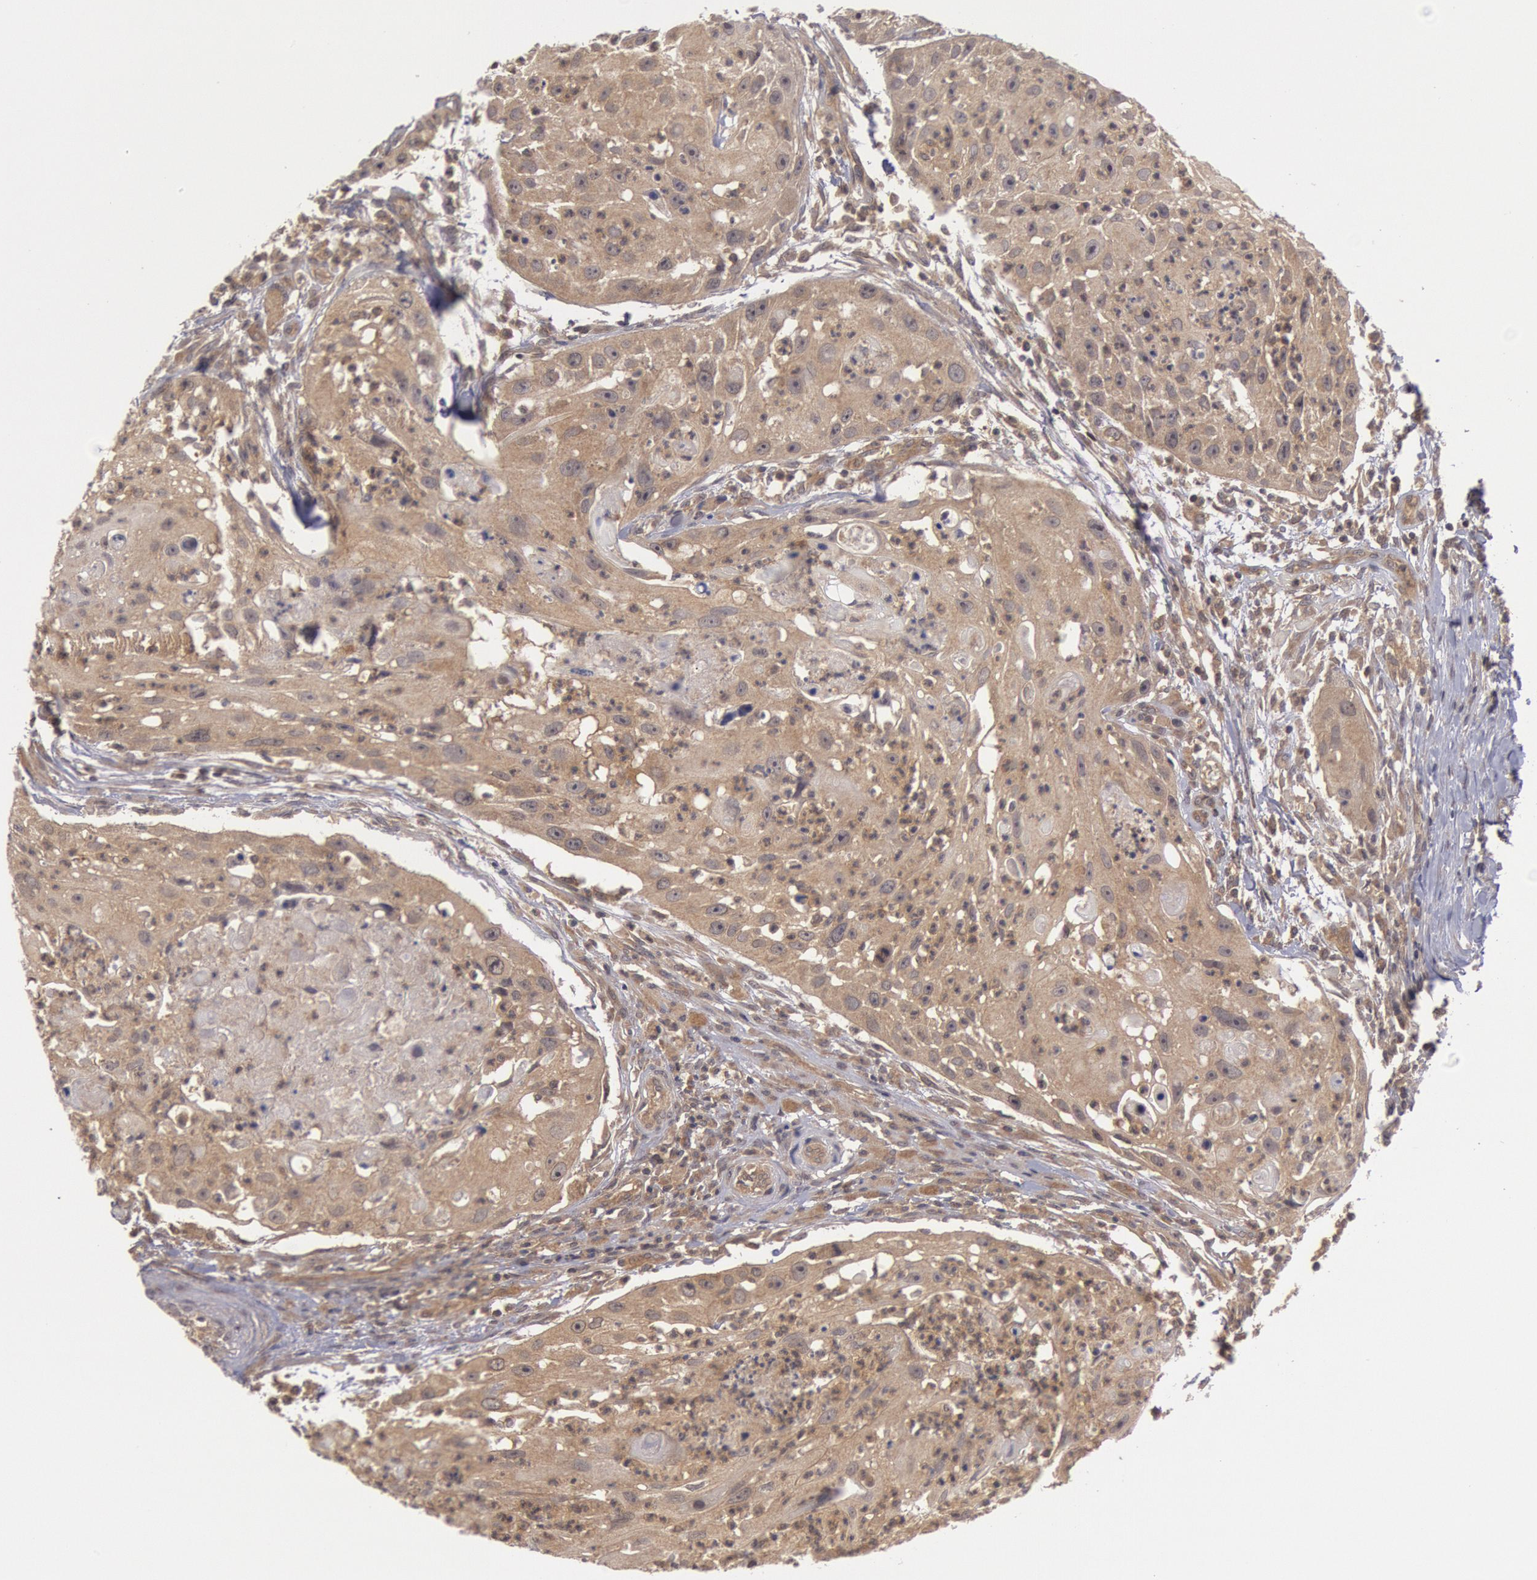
{"staining": {"intensity": "weak", "quantity": ">75%", "location": "cytoplasmic/membranous"}, "tissue": "head and neck cancer", "cell_type": "Tumor cells", "image_type": "cancer", "snomed": [{"axis": "morphology", "description": "Squamous cell carcinoma, NOS"}, {"axis": "topography", "description": "Head-Neck"}], "caption": "Immunohistochemical staining of head and neck cancer shows weak cytoplasmic/membranous protein positivity in approximately >75% of tumor cells.", "gene": "BRAF", "patient": {"sex": "male", "age": 64}}